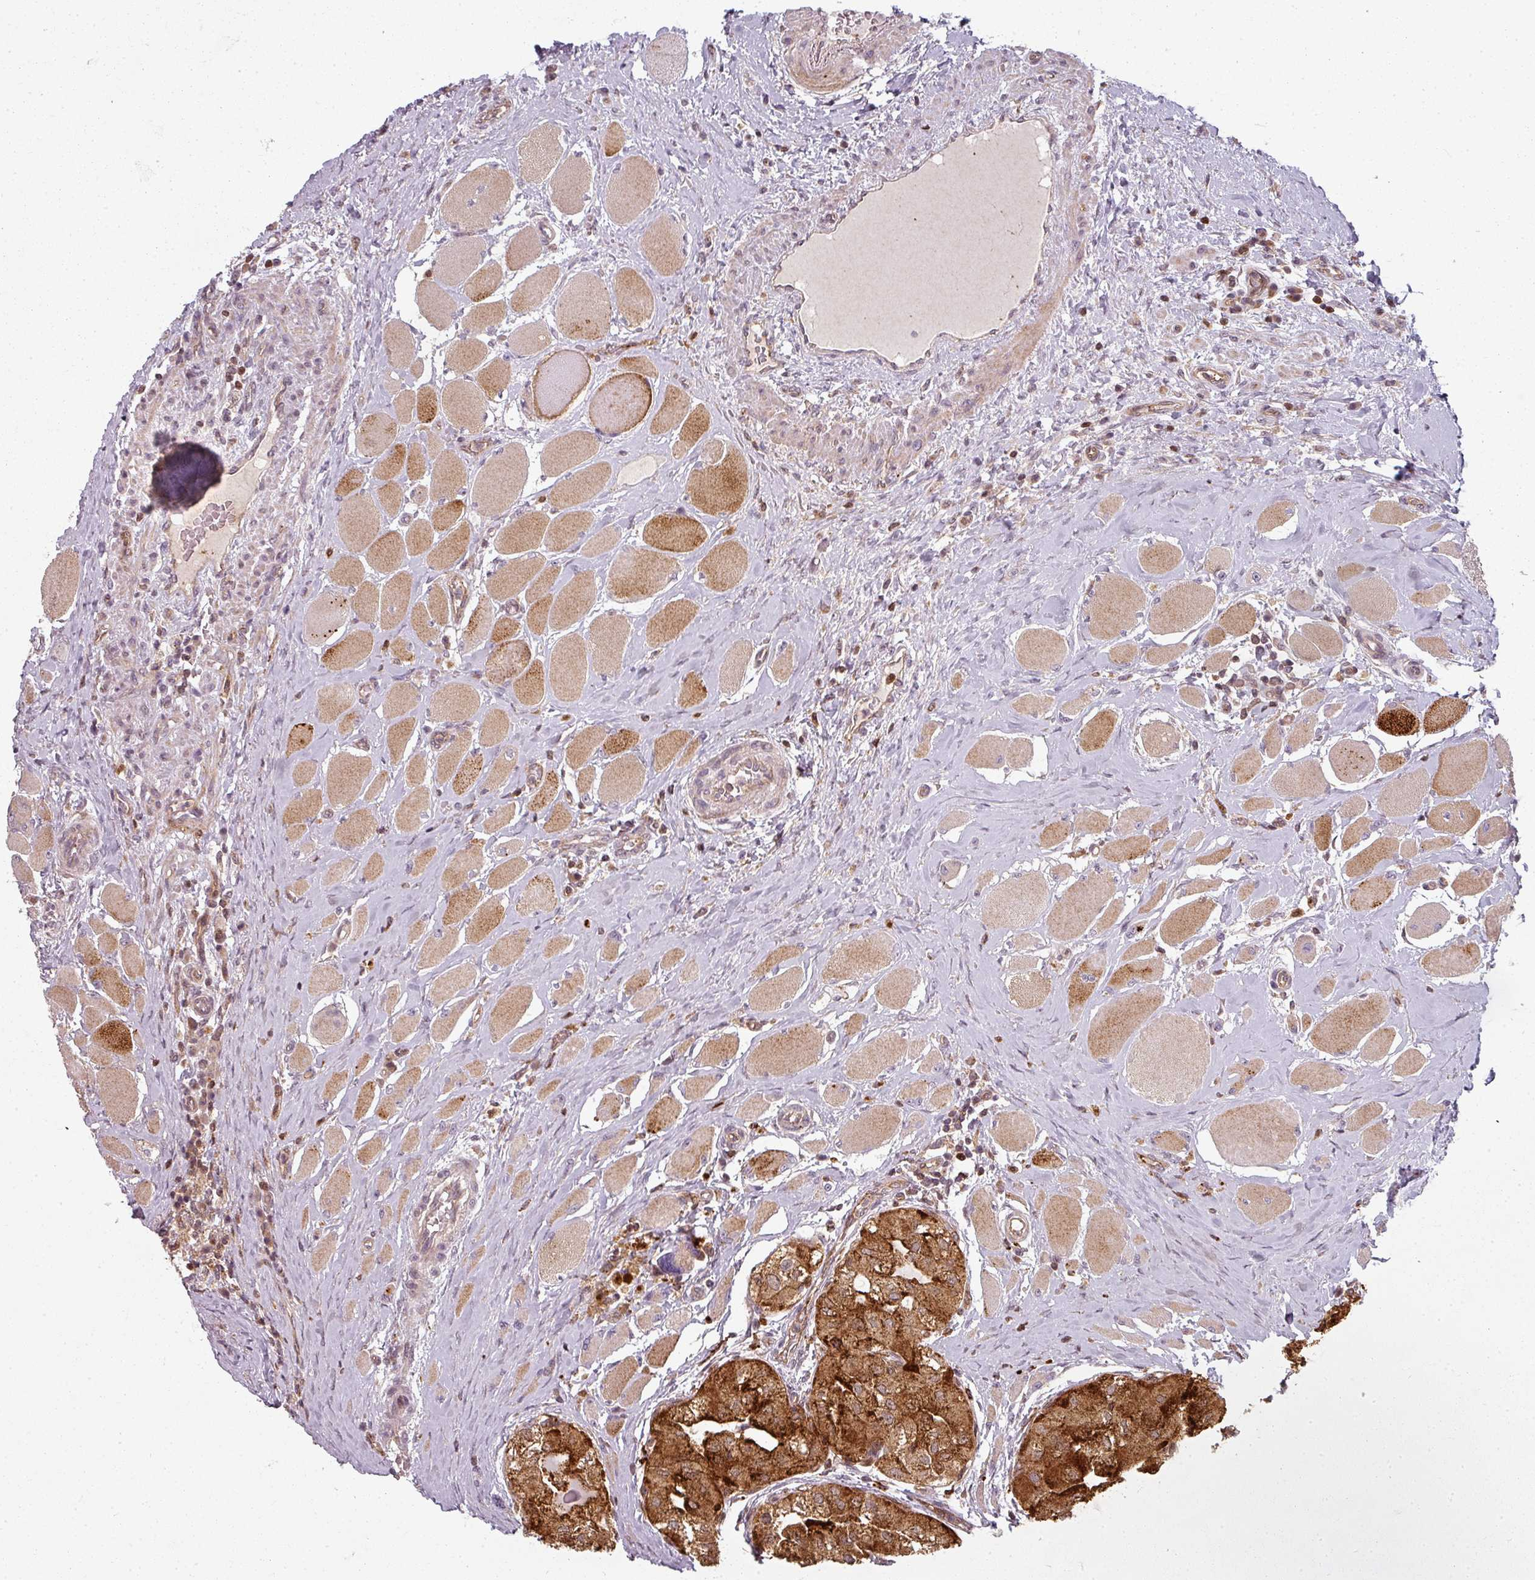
{"staining": {"intensity": "strong", "quantity": ">75%", "location": "cytoplasmic/membranous"}, "tissue": "thyroid cancer", "cell_type": "Tumor cells", "image_type": "cancer", "snomed": [{"axis": "morphology", "description": "Papillary adenocarcinoma, NOS"}, {"axis": "topography", "description": "Thyroid gland"}], "caption": "Immunohistochemical staining of human thyroid papillary adenocarcinoma reveals high levels of strong cytoplasmic/membranous positivity in about >75% of tumor cells.", "gene": "CLIC1", "patient": {"sex": "female", "age": 59}}